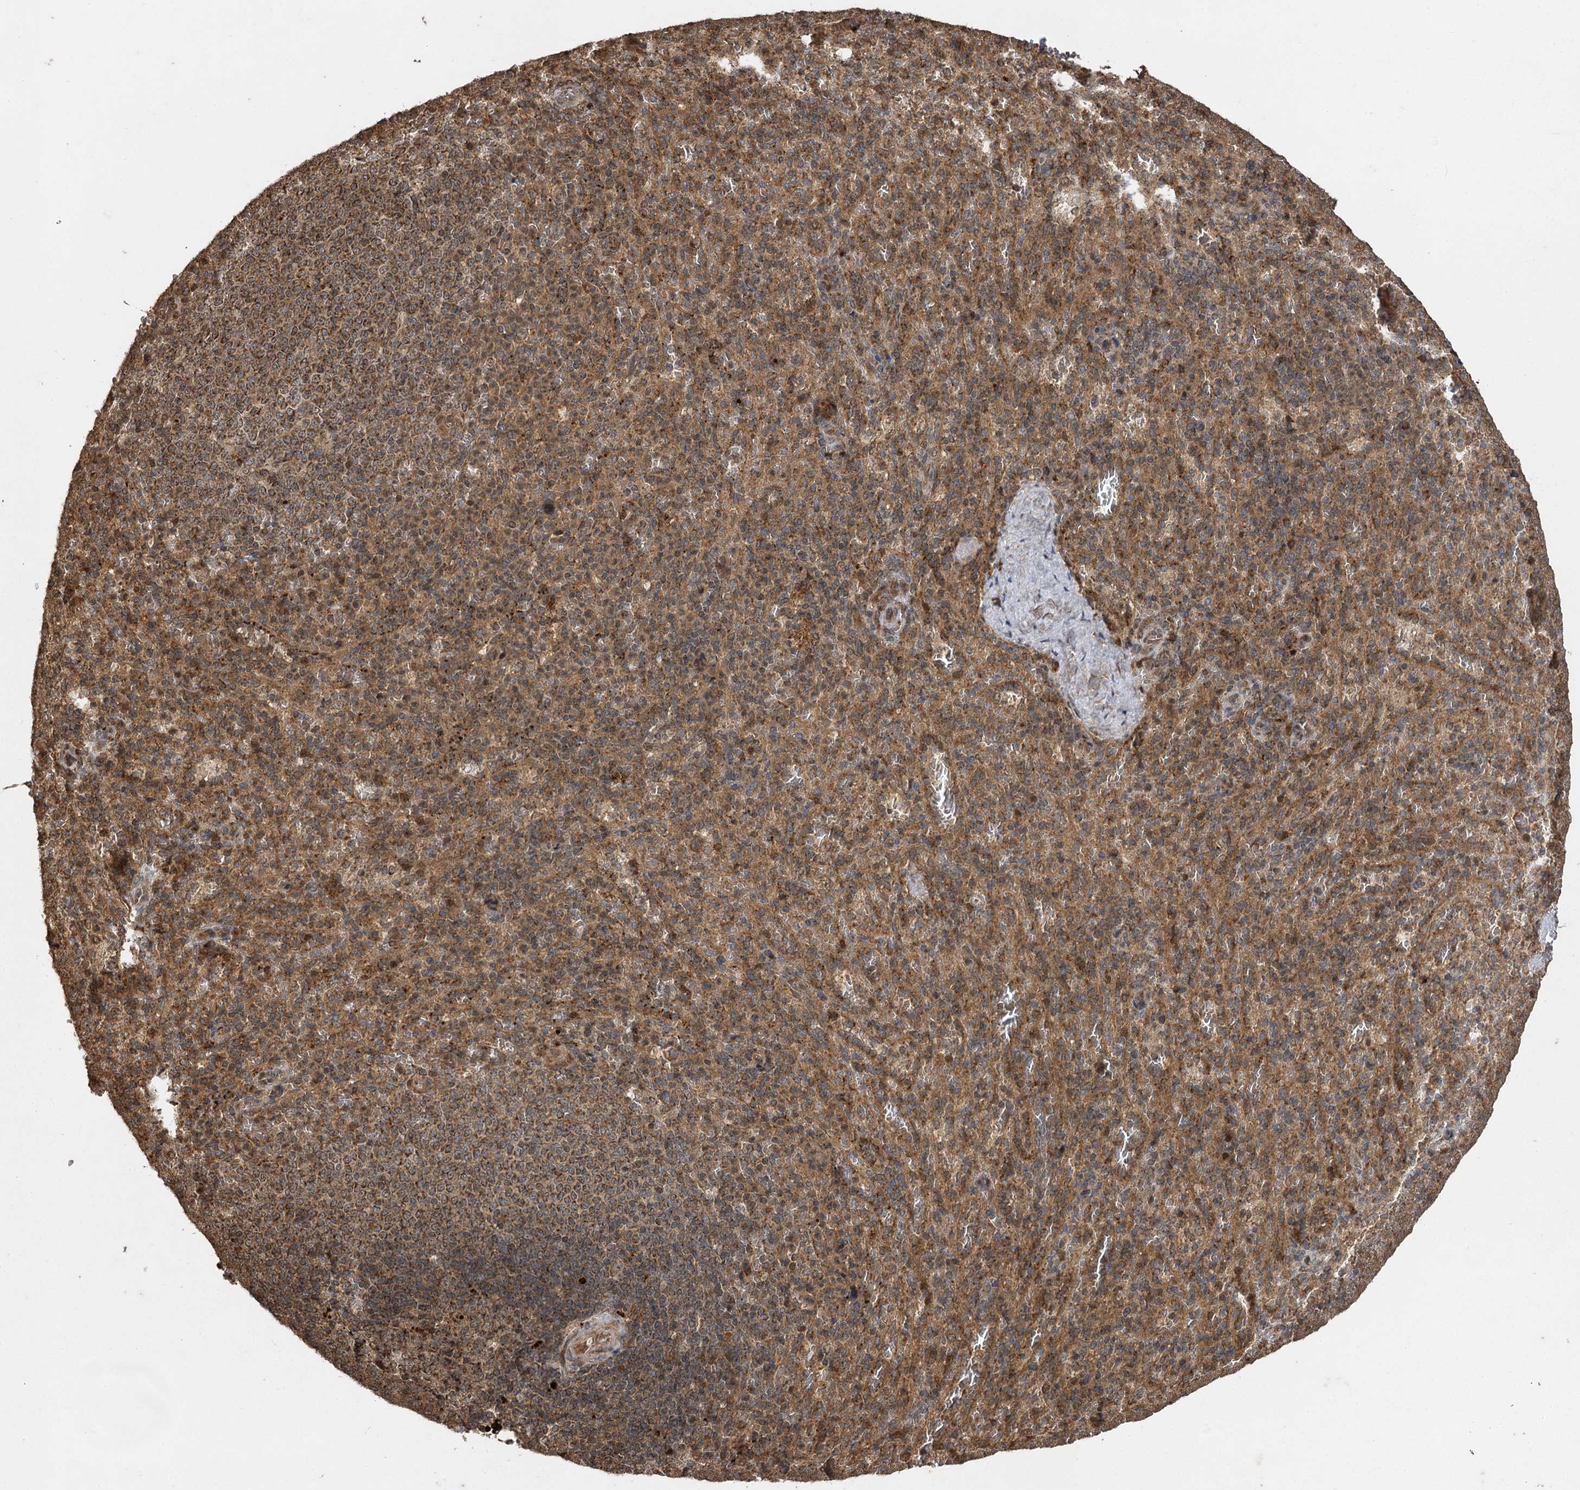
{"staining": {"intensity": "moderate", "quantity": ">75%", "location": "cytoplasmic/membranous"}, "tissue": "spleen", "cell_type": "Cells in red pulp", "image_type": "normal", "snomed": [{"axis": "morphology", "description": "Normal tissue, NOS"}, {"axis": "topography", "description": "Spleen"}], "caption": "DAB (3,3'-diaminobenzidine) immunohistochemical staining of unremarkable human spleen shows moderate cytoplasmic/membranous protein positivity in approximately >75% of cells in red pulp. (DAB (3,3'-diaminobenzidine) IHC with brightfield microscopy, high magnification).", "gene": "IL11RA", "patient": {"sex": "female", "age": 21}}